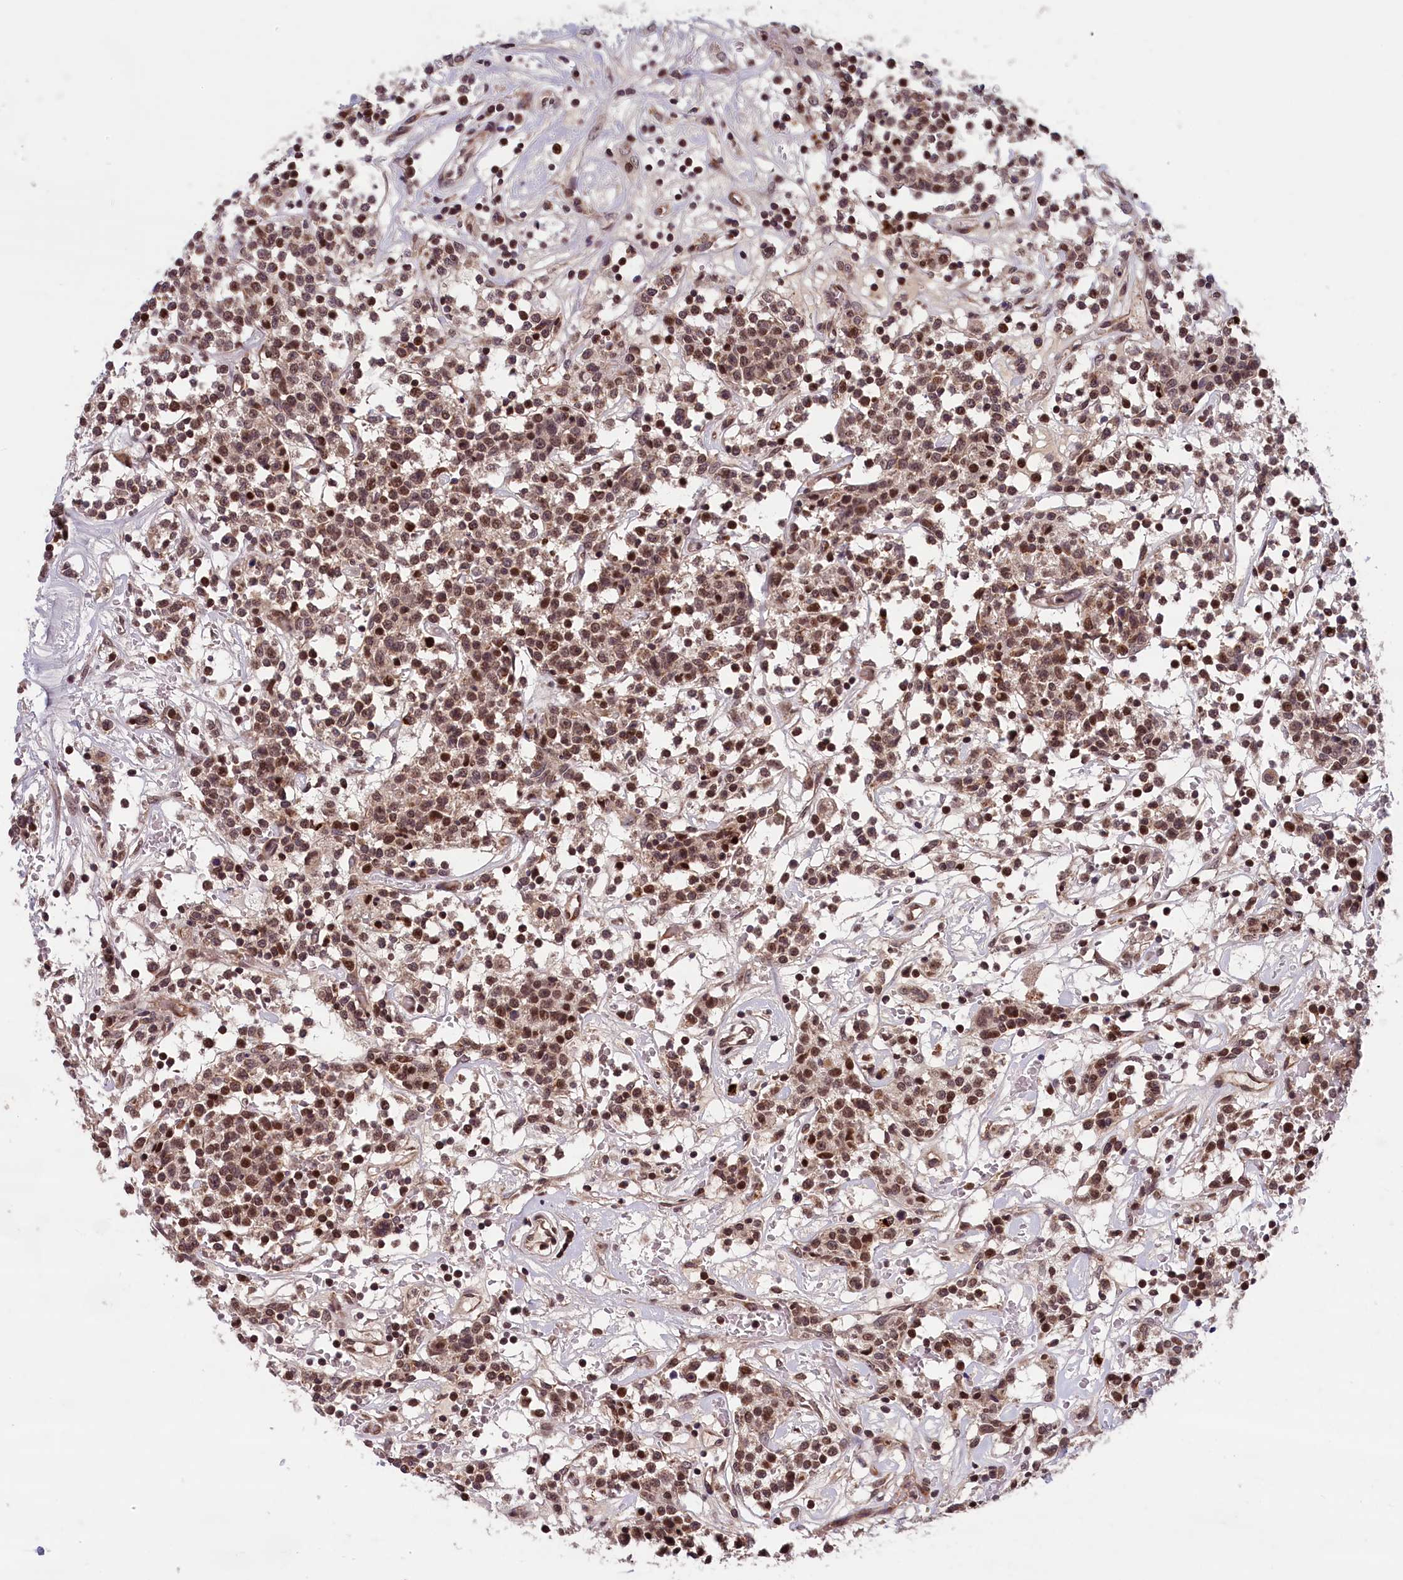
{"staining": {"intensity": "moderate", "quantity": ">75%", "location": "nuclear"}, "tissue": "lymphoma", "cell_type": "Tumor cells", "image_type": "cancer", "snomed": [{"axis": "morphology", "description": "Malignant lymphoma, non-Hodgkin's type, Low grade"}, {"axis": "topography", "description": "Small intestine"}], "caption": "Immunohistochemistry (IHC) (DAB (3,3'-diaminobenzidine)) staining of human lymphoma demonstrates moderate nuclear protein expression in about >75% of tumor cells.", "gene": "KCNK6", "patient": {"sex": "female", "age": 59}}